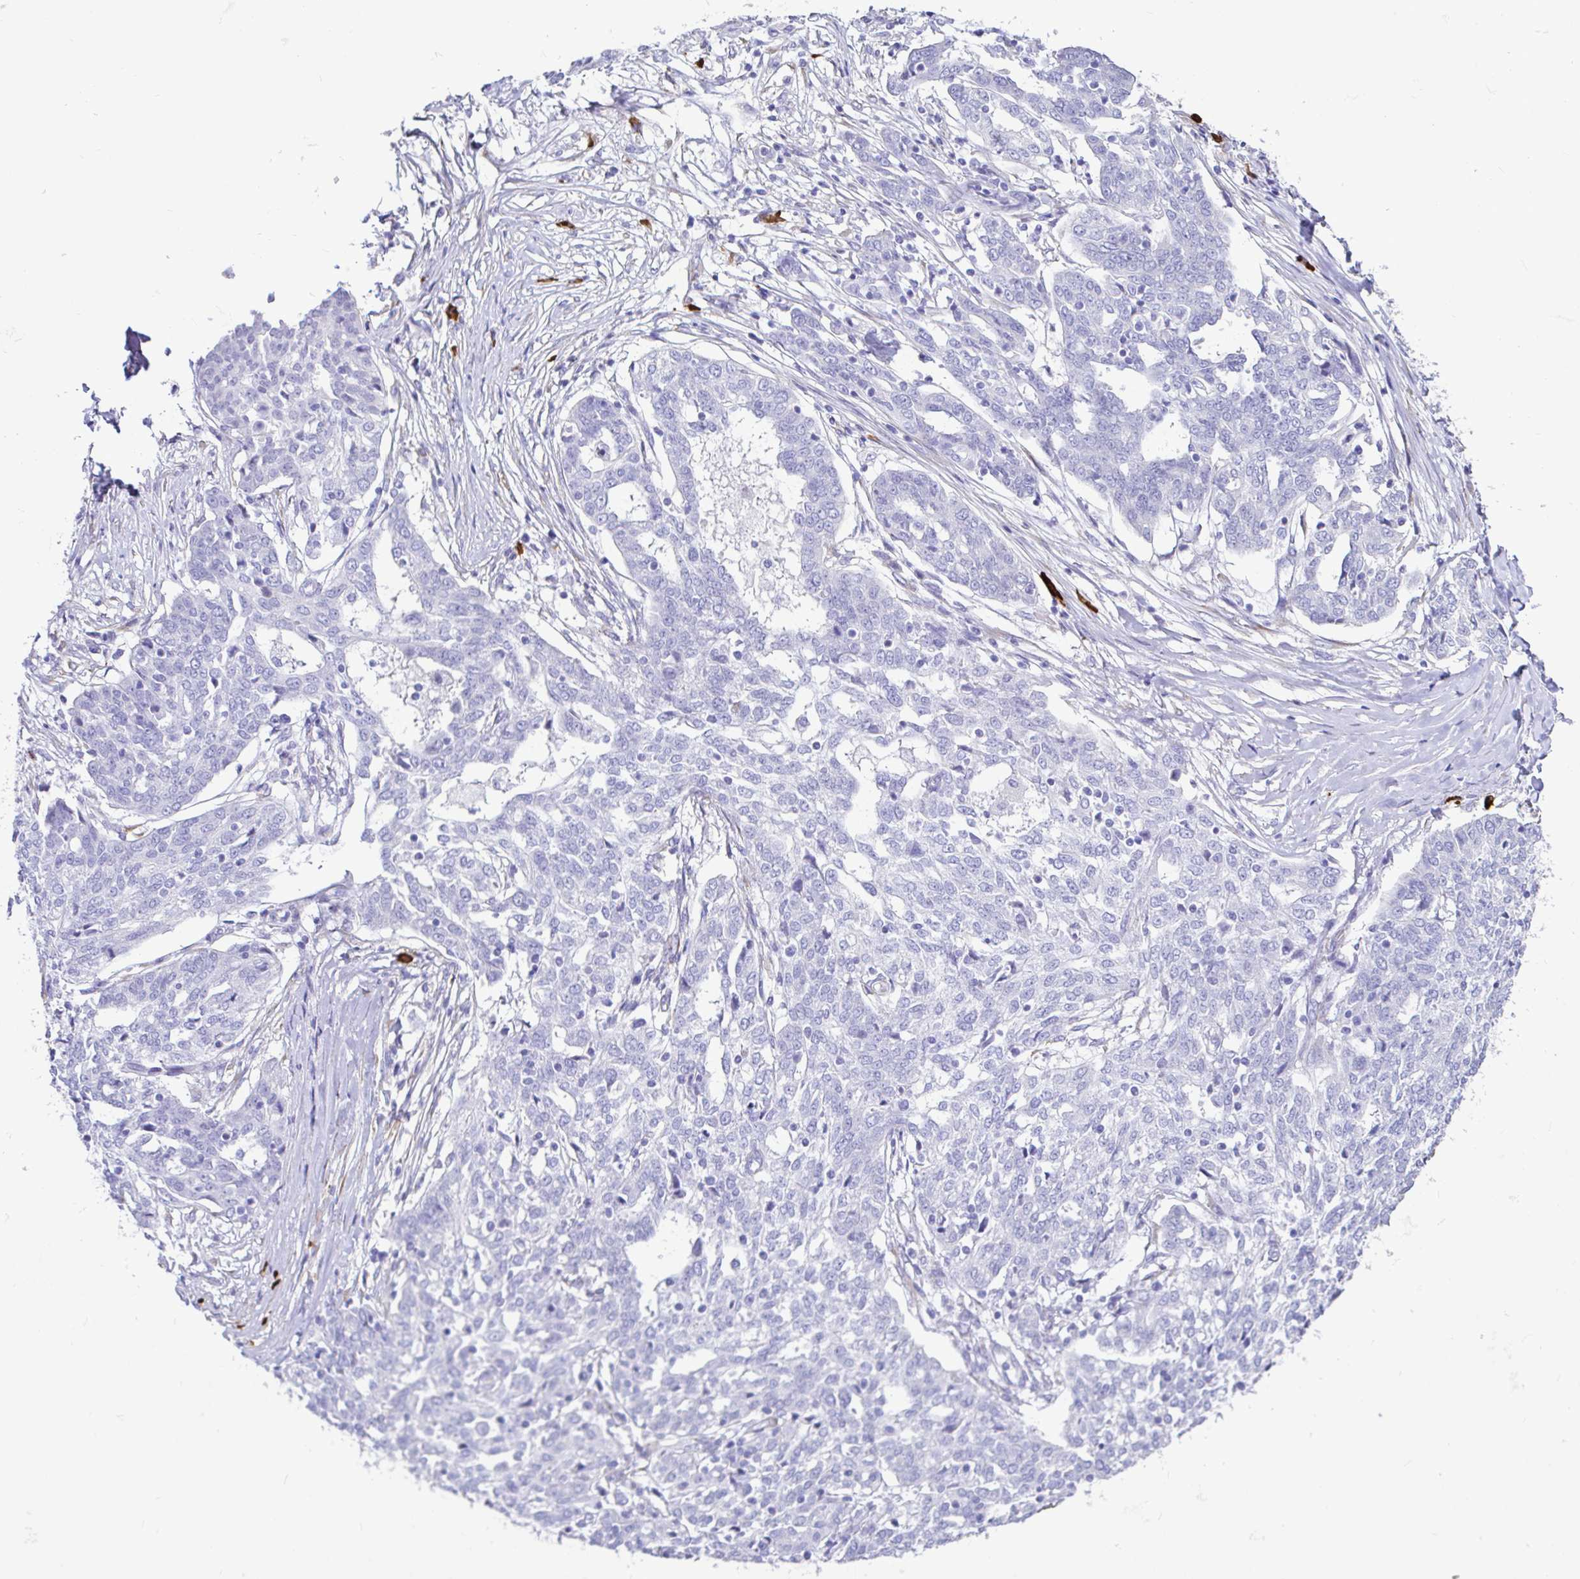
{"staining": {"intensity": "negative", "quantity": "none", "location": "none"}, "tissue": "ovarian cancer", "cell_type": "Tumor cells", "image_type": "cancer", "snomed": [{"axis": "morphology", "description": "Cystadenocarcinoma, serous, NOS"}, {"axis": "topography", "description": "Ovary"}], "caption": "High magnification brightfield microscopy of ovarian serous cystadenocarcinoma stained with DAB (3,3'-diaminobenzidine) (brown) and counterstained with hematoxylin (blue): tumor cells show no significant positivity. (DAB (3,3'-diaminobenzidine) immunohistochemistry, high magnification).", "gene": "CCDC62", "patient": {"sex": "female", "age": 67}}